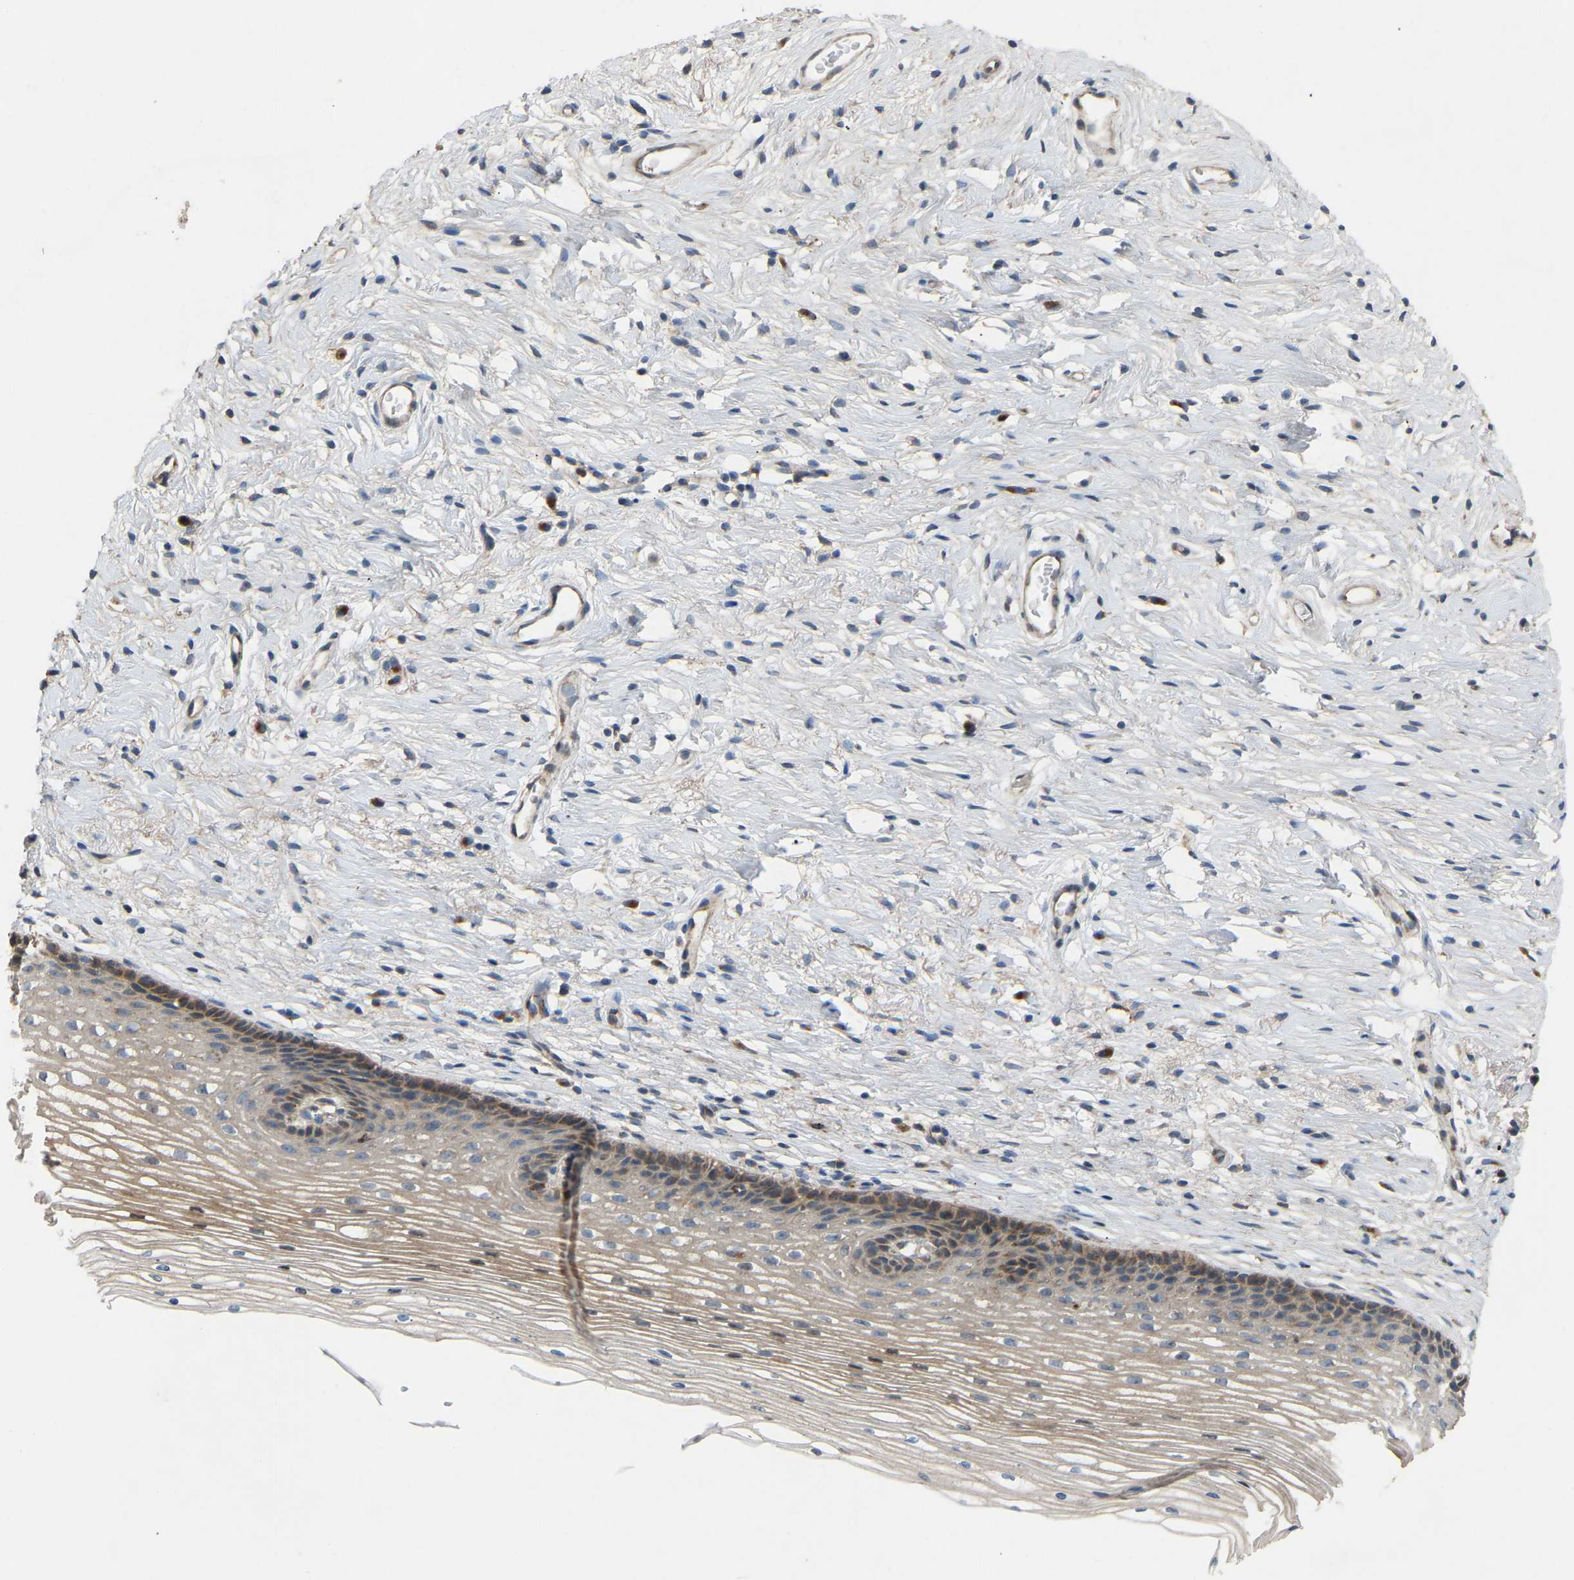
{"staining": {"intensity": "weak", "quantity": "<25%", "location": "cytoplasmic/membranous"}, "tissue": "cervix", "cell_type": "Glandular cells", "image_type": "normal", "snomed": [{"axis": "morphology", "description": "Normal tissue, NOS"}, {"axis": "topography", "description": "Cervix"}], "caption": "A high-resolution micrograph shows immunohistochemistry staining of unremarkable cervix, which reveals no significant staining in glandular cells.", "gene": "RGP1", "patient": {"sex": "female", "age": 77}}